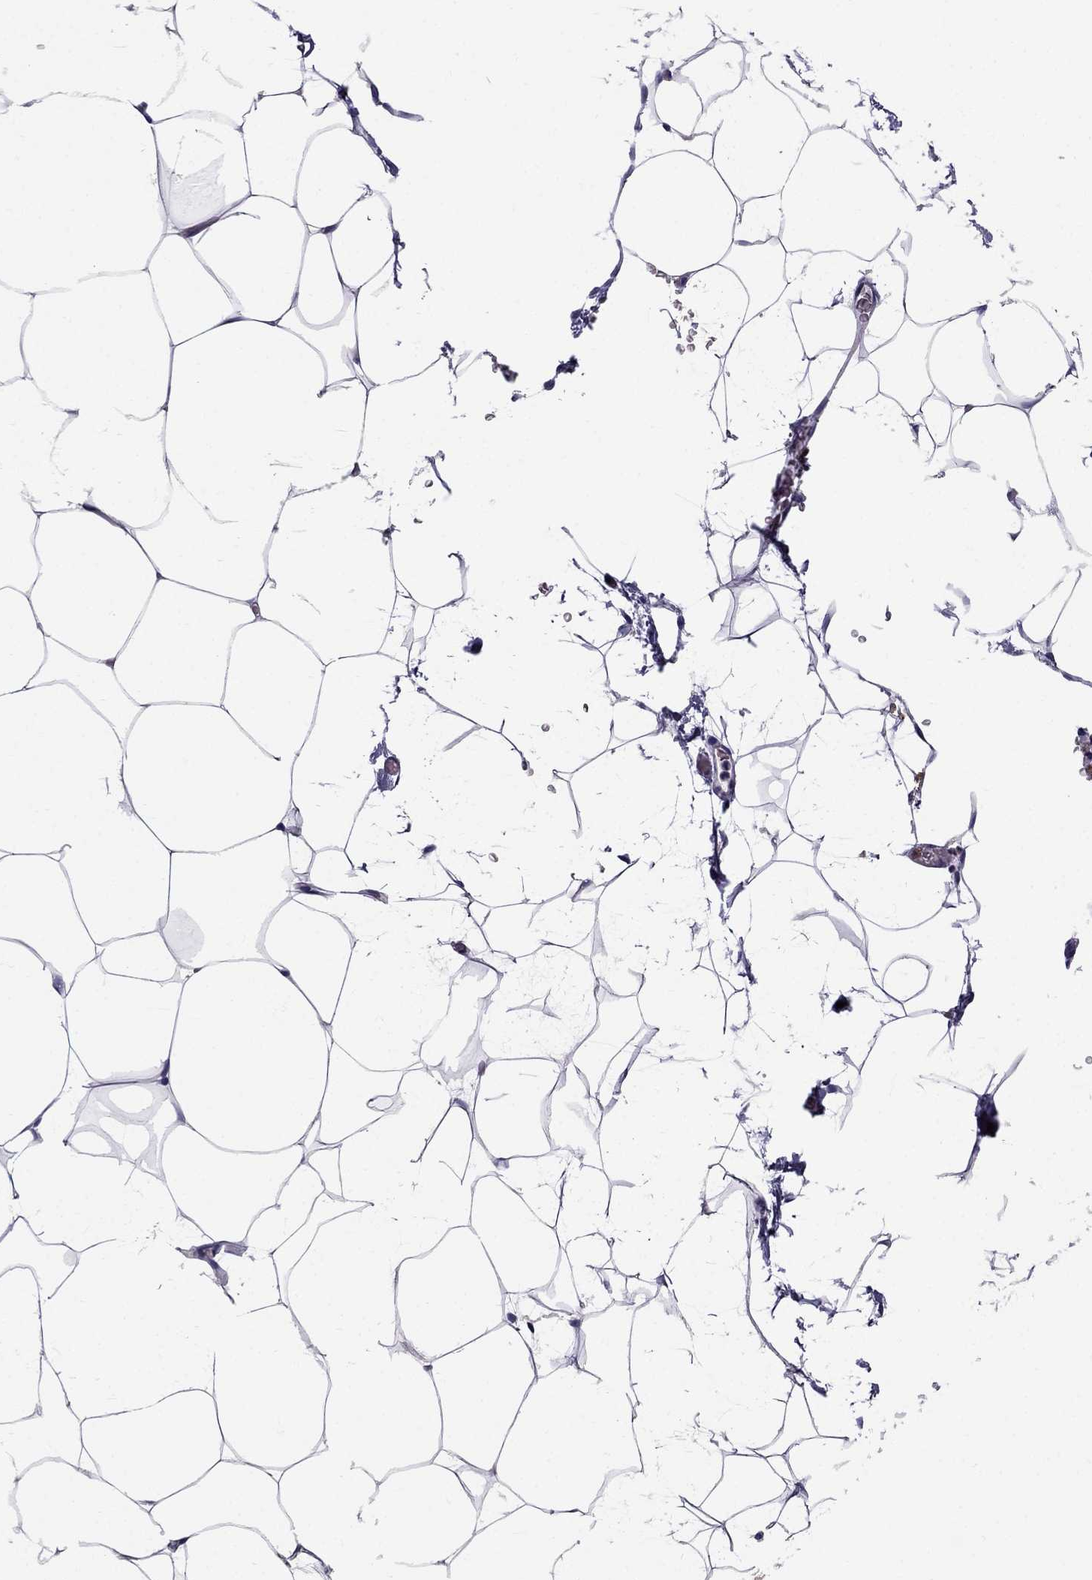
{"staining": {"intensity": "negative", "quantity": "none", "location": "none"}, "tissue": "adipose tissue", "cell_type": "Adipocytes", "image_type": "normal", "snomed": [{"axis": "morphology", "description": "Normal tissue, NOS"}, {"axis": "topography", "description": "Adipose tissue"}], "caption": "High magnification brightfield microscopy of benign adipose tissue stained with DAB (brown) and counterstained with hematoxylin (blue): adipocytes show no significant positivity.", "gene": "OLFM4", "patient": {"sex": "male", "age": 57}}